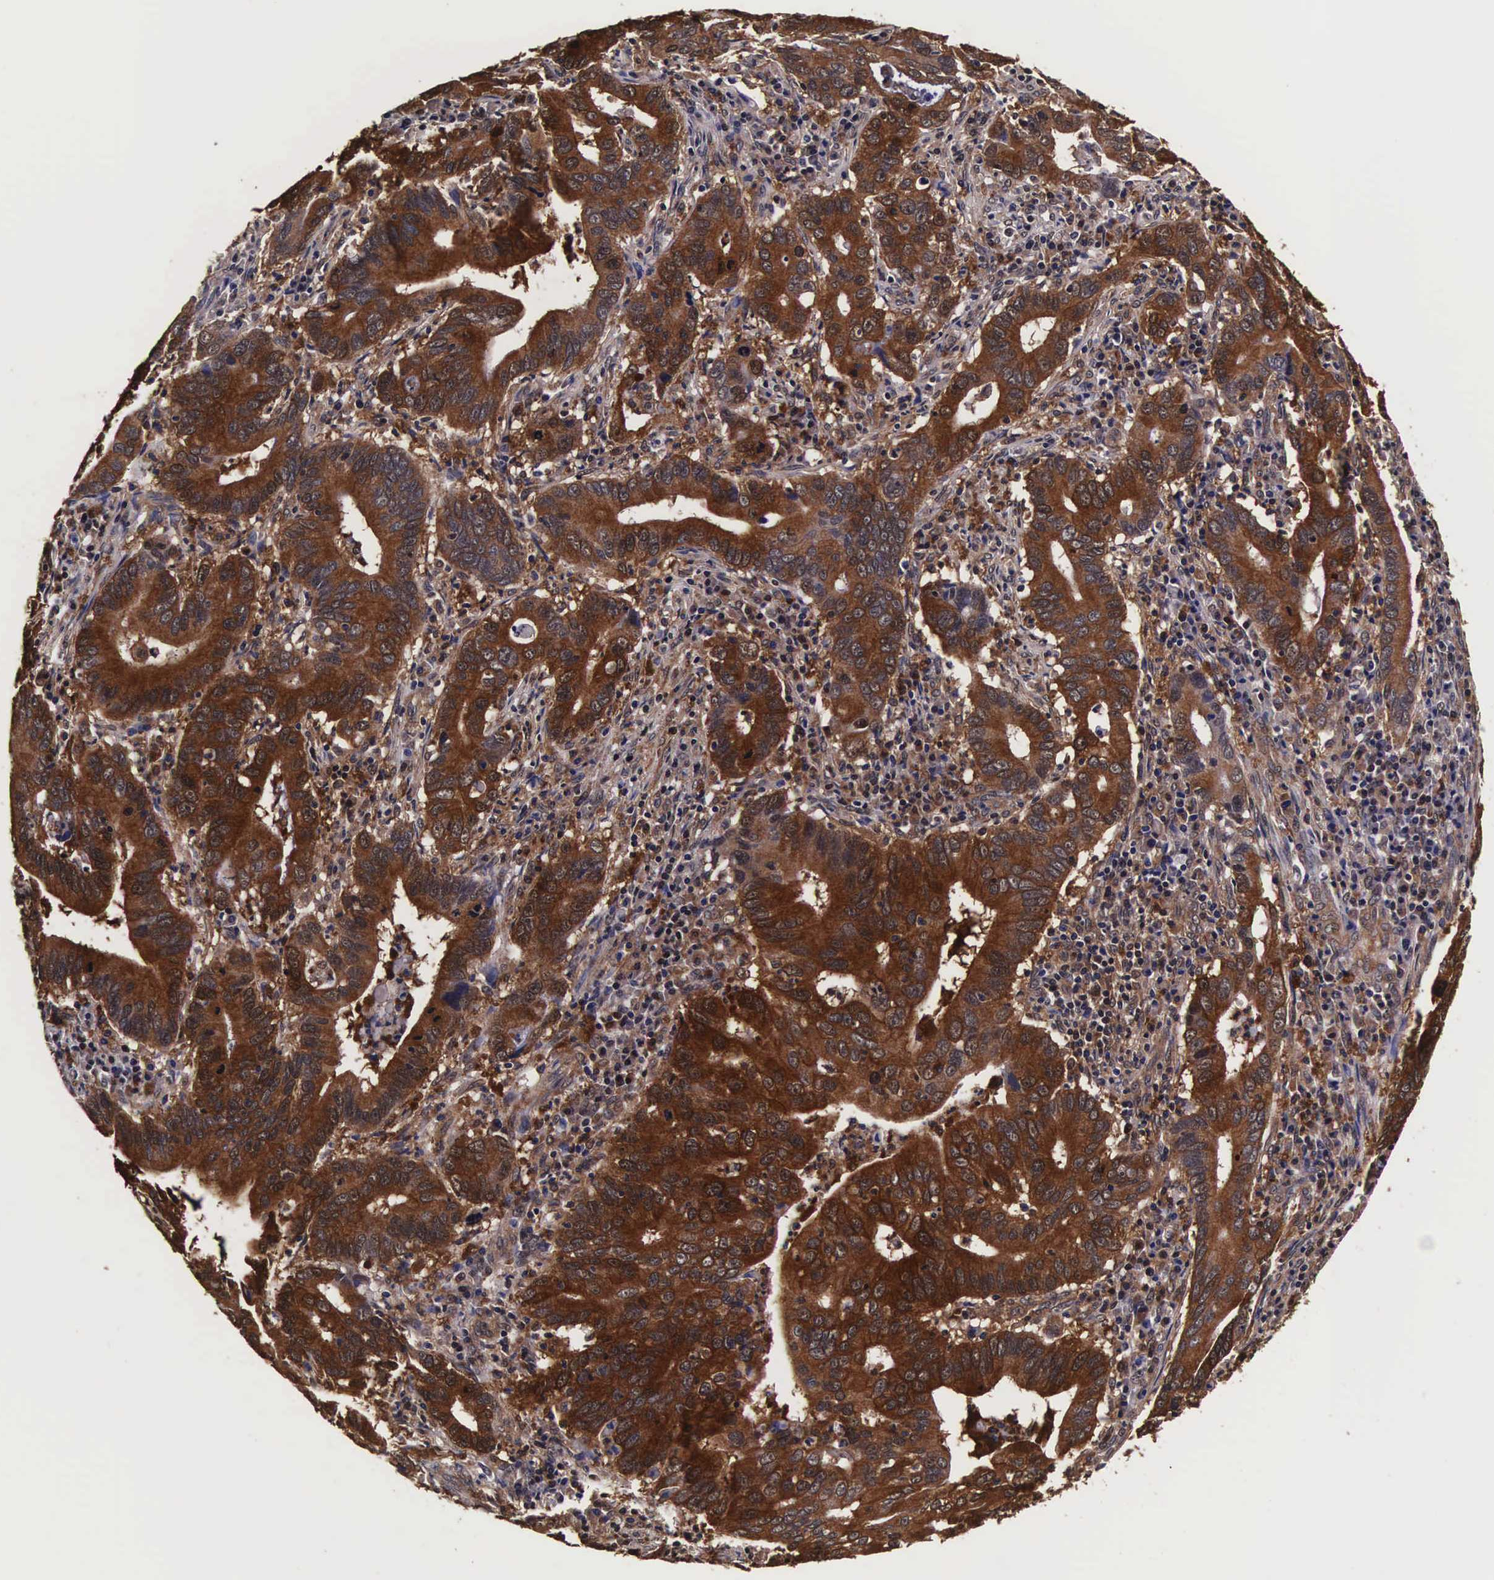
{"staining": {"intensity": "strong", "quantity": ">75%", "location": "cytoplasmic/membranous,nuclear"}, "tissue": "stomach cancer", "cell_type": "Tumor cells", "image_type": "cancer", "snomed": [{"axis": "morphology", "description": "Adenocarcinoma, NOS"}, {"axis": "topography", "description": "Stomach, upper"}], "caption": "Strong cytoplasmic/membranous and nuclear expression is identified in about >75% of tumor cells in stomach cancer. (Brightfield microscopy of DAB IHC at high magnification).", "gene": "TECPR2", "patient": {"sex": "male", "age": 63}}